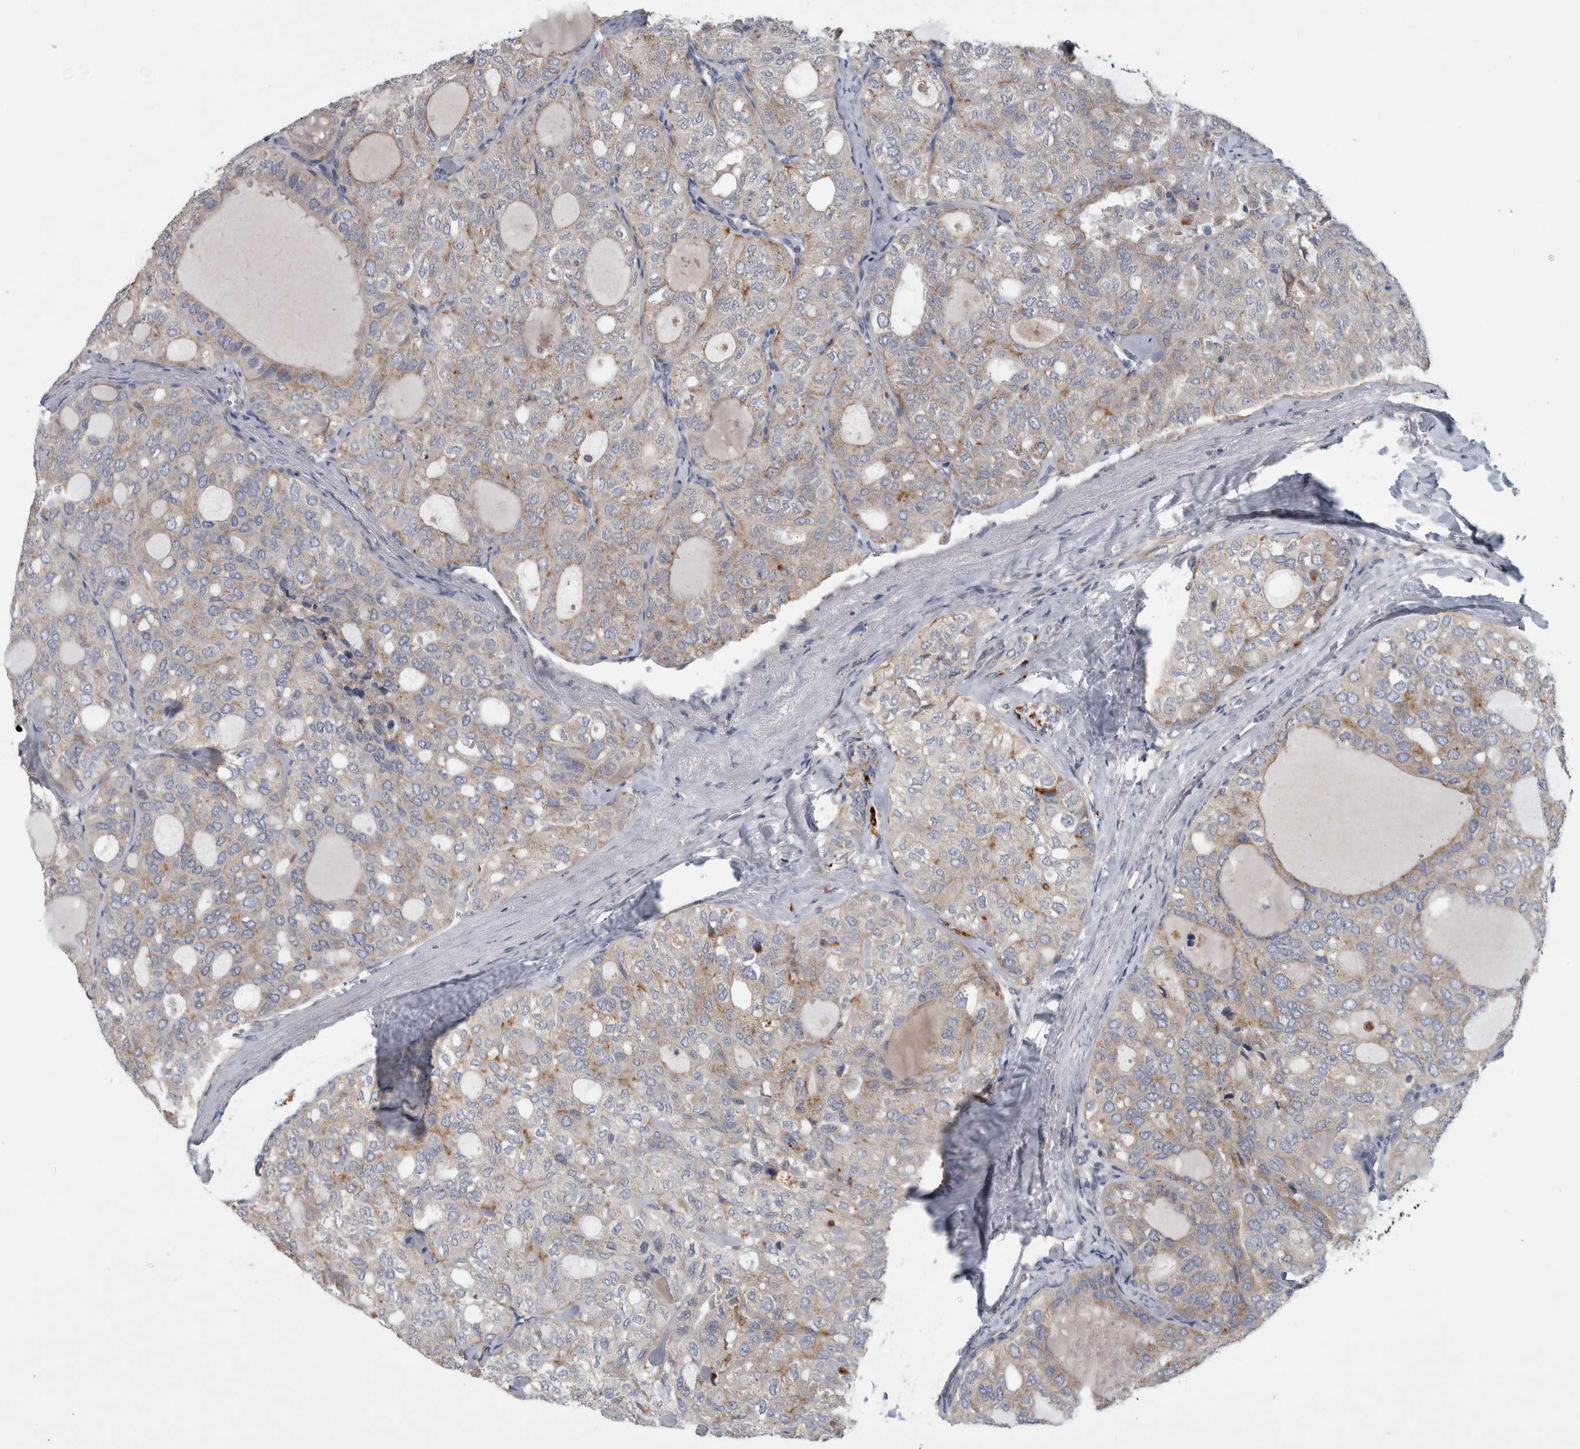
{"staining": {"intensity": "weak", "quantity": "25%-75%", "location": "cytoplasmic/membranous"}, "tissue": "thyroid cancer", "cell_type": "Tumor cells", "image_type": "cancer", "snomed": [{"axis": "morphology", "description": "Follicular adenoma carcinoma, NOS"}, {"axis": "topography", "description": "Thyroid gland"}], "caption": "Immunohistochemistry (DAB (3,3'-diaminobenzidine)) staining of human follicular adenoma carcinoma (thyroid) shows weak cytoplasmic/membranous protein staining in about 25%-75% of tumor cells.", "gene": "ATXN2", "patient": {"sex": "male", "age": 75}}